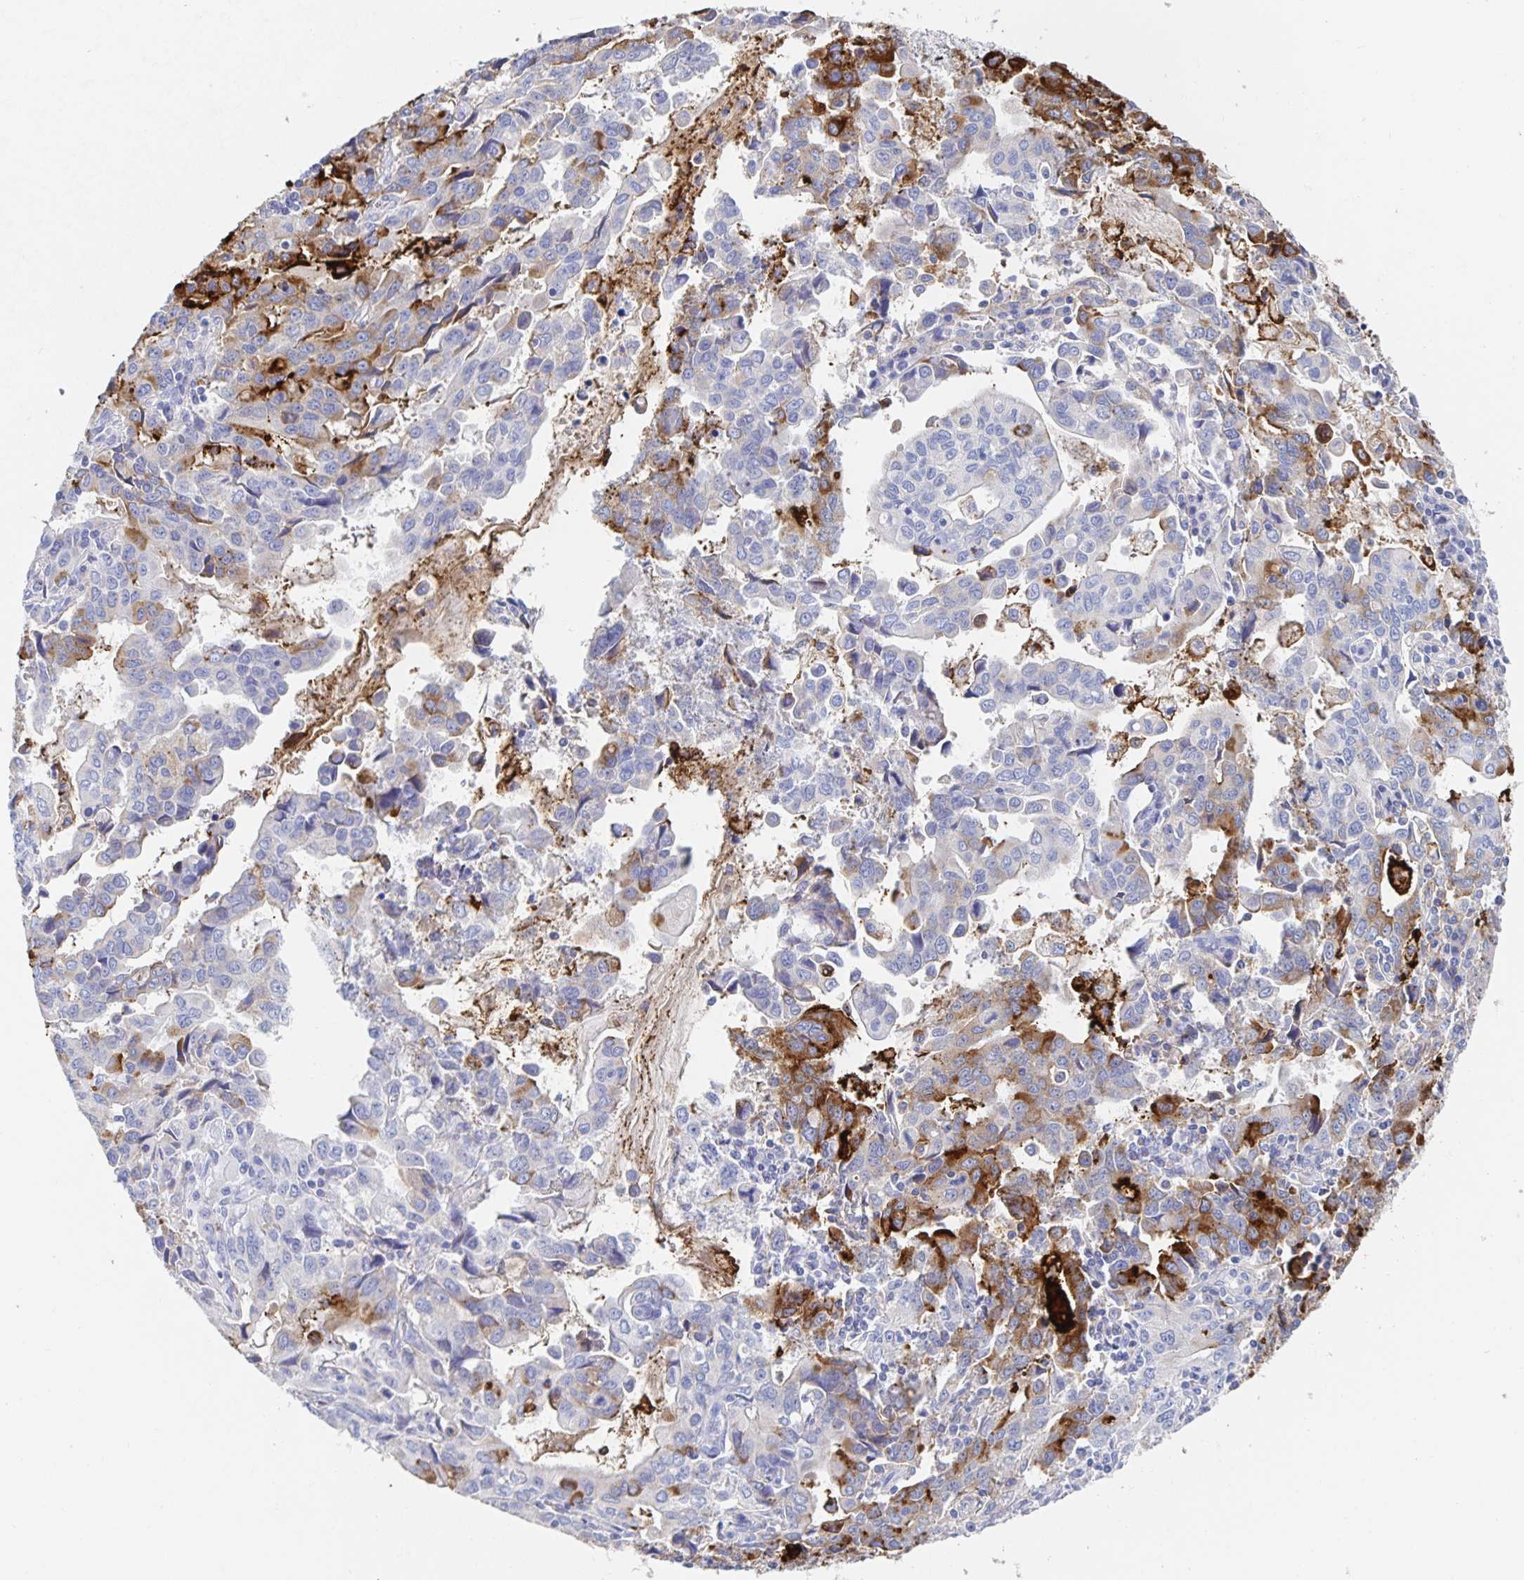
{"staining": {"intensity": "strong", "quantity": "<25%", "location": "cytoplasmic/membranous"}, "tissue": "stomach cancer", "cell_type": "Tumor cells", "image_type": "cancer", "snomed": [{"axis": "morphology", "description": "Adenocarcinoma, NOS"}, {"axis": "topography", "description": "Stomach, upper"}], "caption": "Immunohistochemical staining of human stomach cancer reveals strong cytoplasmic/membranous protein positivity in about <25% of tumor cells. Nuclei are stained in blue.", "gene": "DMBT1", "patient": {"sex": "male", "age": 85}}